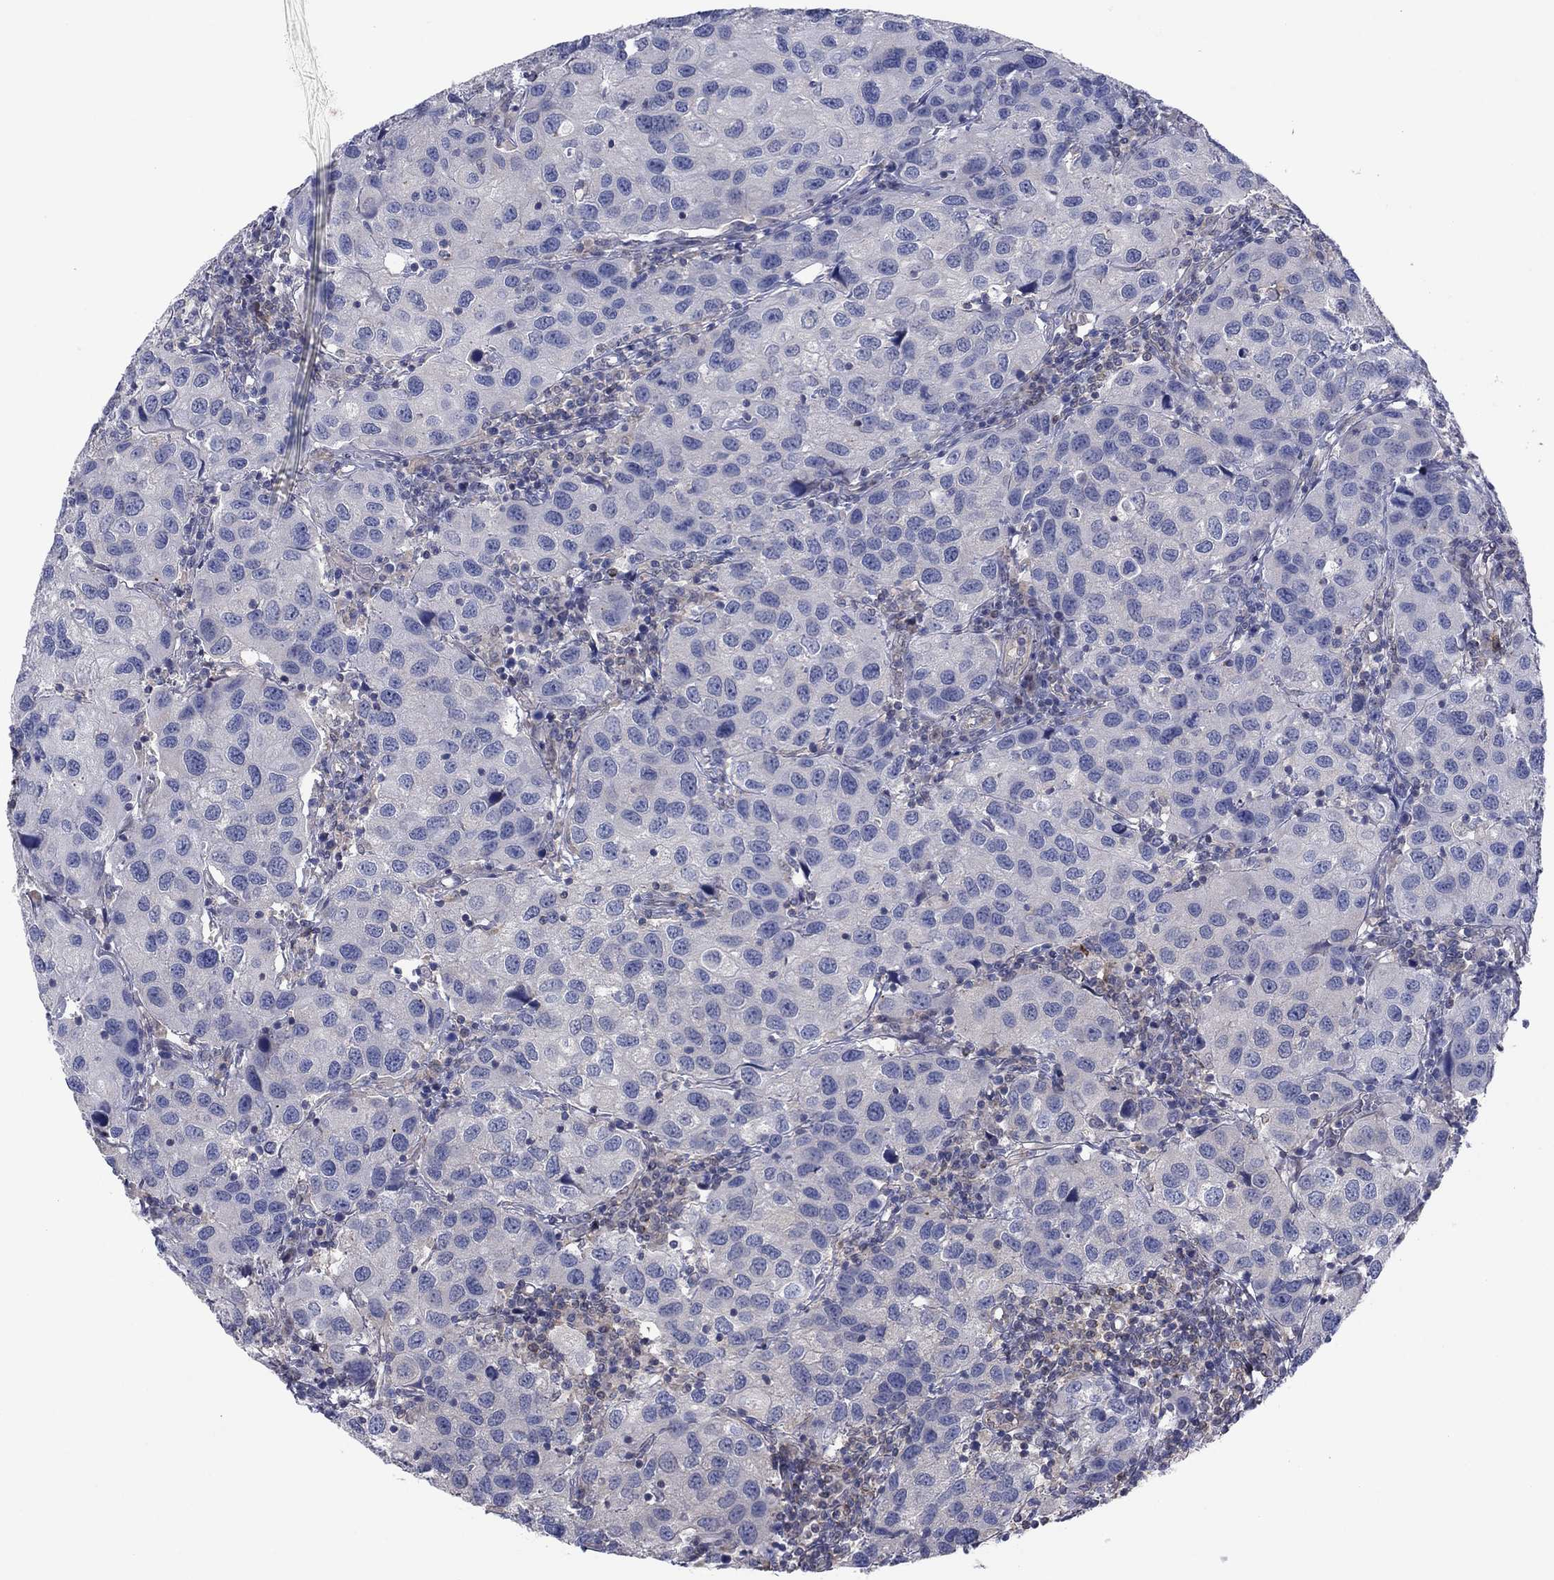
{"staining": {"intensity": "negative", "quantity": "none", "location": "none"}, "tissue": "urothelial cancer", "cell_type": "Tumor cells", "image_type": "cancer", "snomed": [{"axis": "morphology", "description": "Urothelial carcinoma, High grade"}, {"axis": "topography", "description": "Urinary bladder"}], "caption": "High magnification brightfield microscopy of urothelial cancer stained with DAB (3,3'-diaminobenzidine) (brown) and counterstained with hematoxylin (blue): tumor cells show no significant expression.", "gene": "GRHPR", "patient": {"sex": "male", "age": 79}}